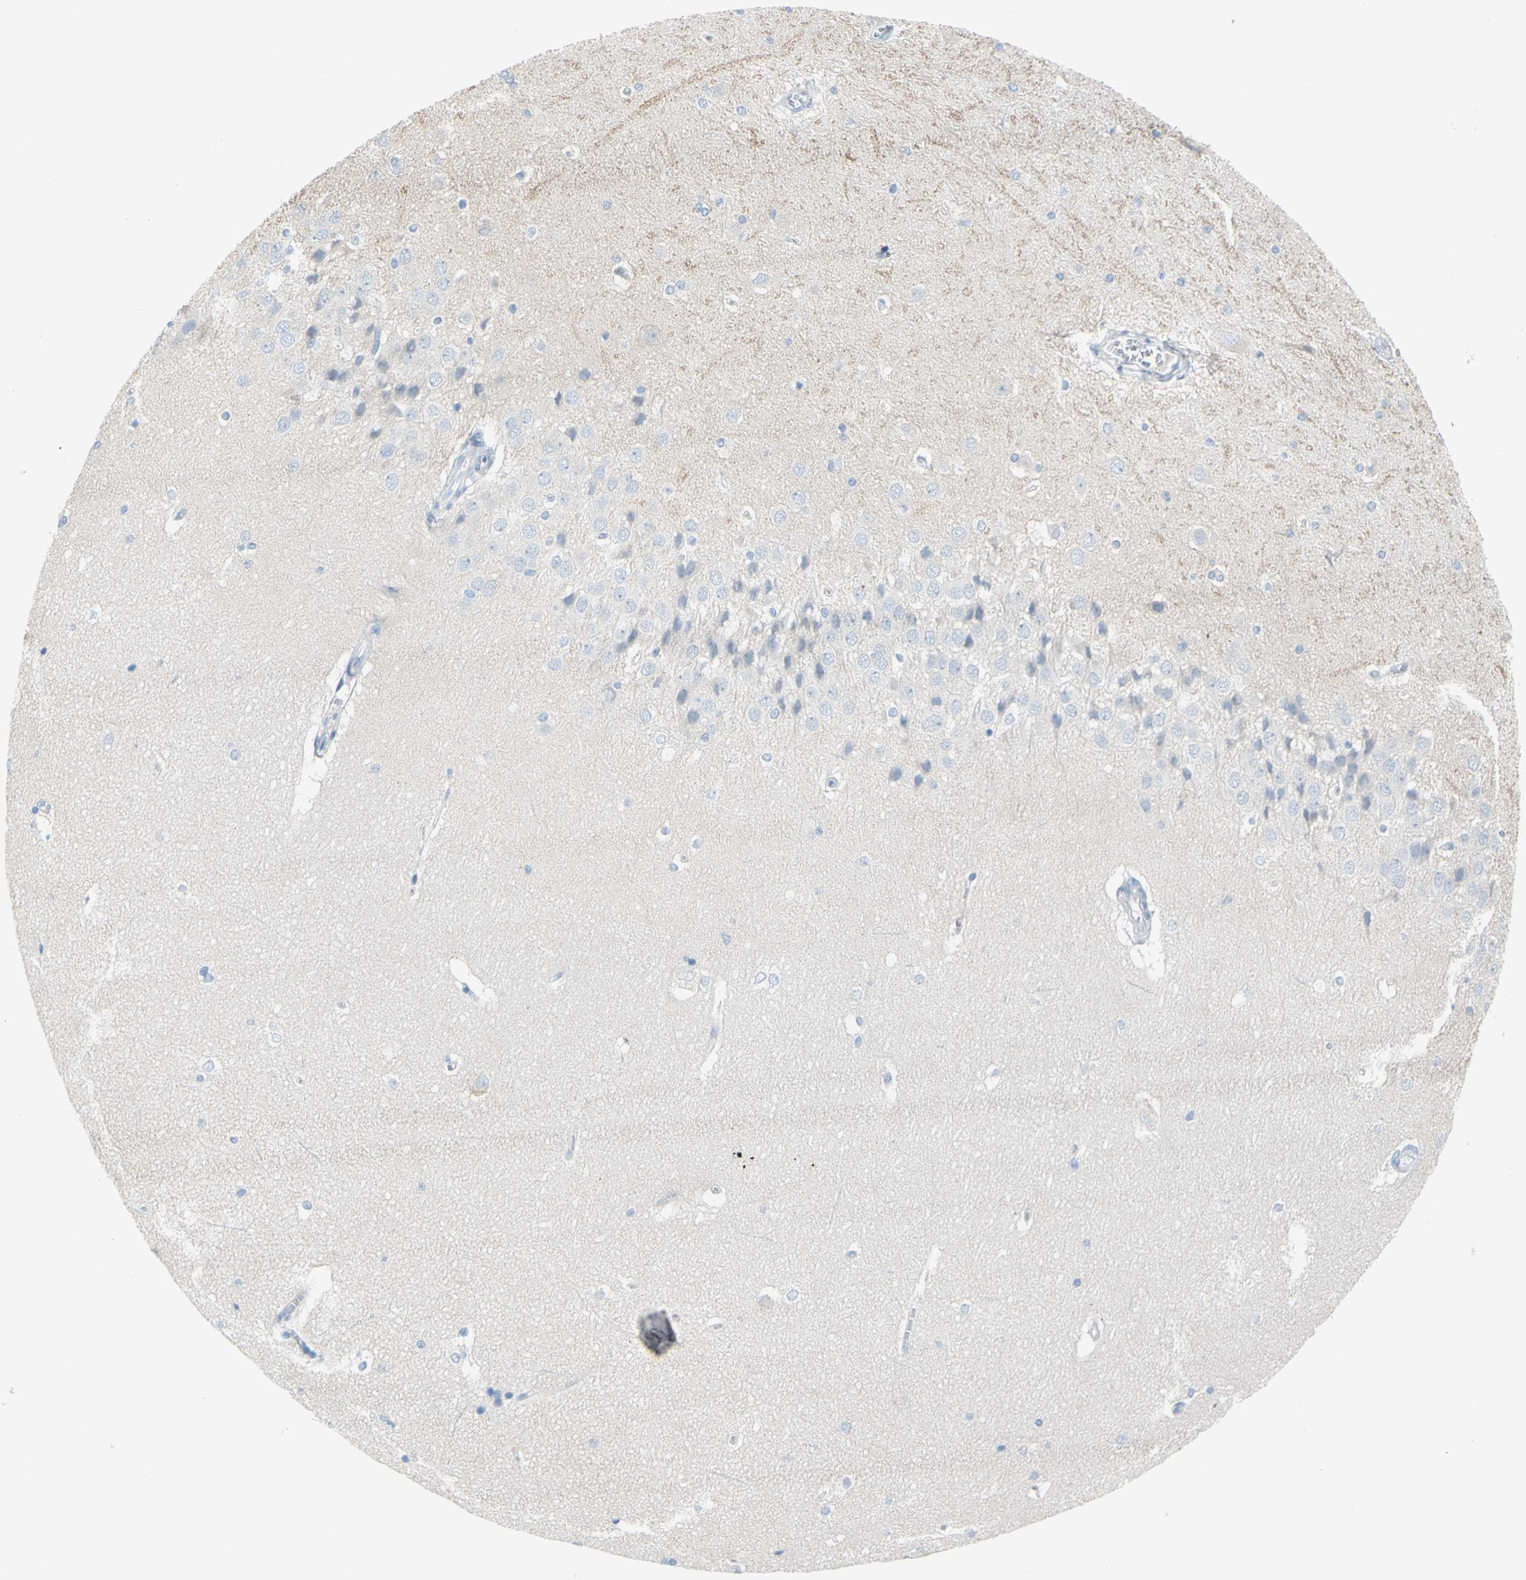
{"staining": {"intensity": "negative", "quantity": "none", "location": "none"}, "tissue": "hippocampus", "cell_type": "Glial cells", "image_type": "normal", "snomed": [{"axis": "morphology", "description": "Normal tissue, NOS"}, {"axis": "topography", "description": "Hippocampus"}], "caption": "Immunohistochemistry (IHC) image of normal hippocampus stained for a protein (brown), which displays no staining in glial cells. The staining is performed using DAB brown chromogen with nuclei counter-stained in using hematoxylin.", "gene": "PDPN", "patient": {"sex": "female", "age": 19}}